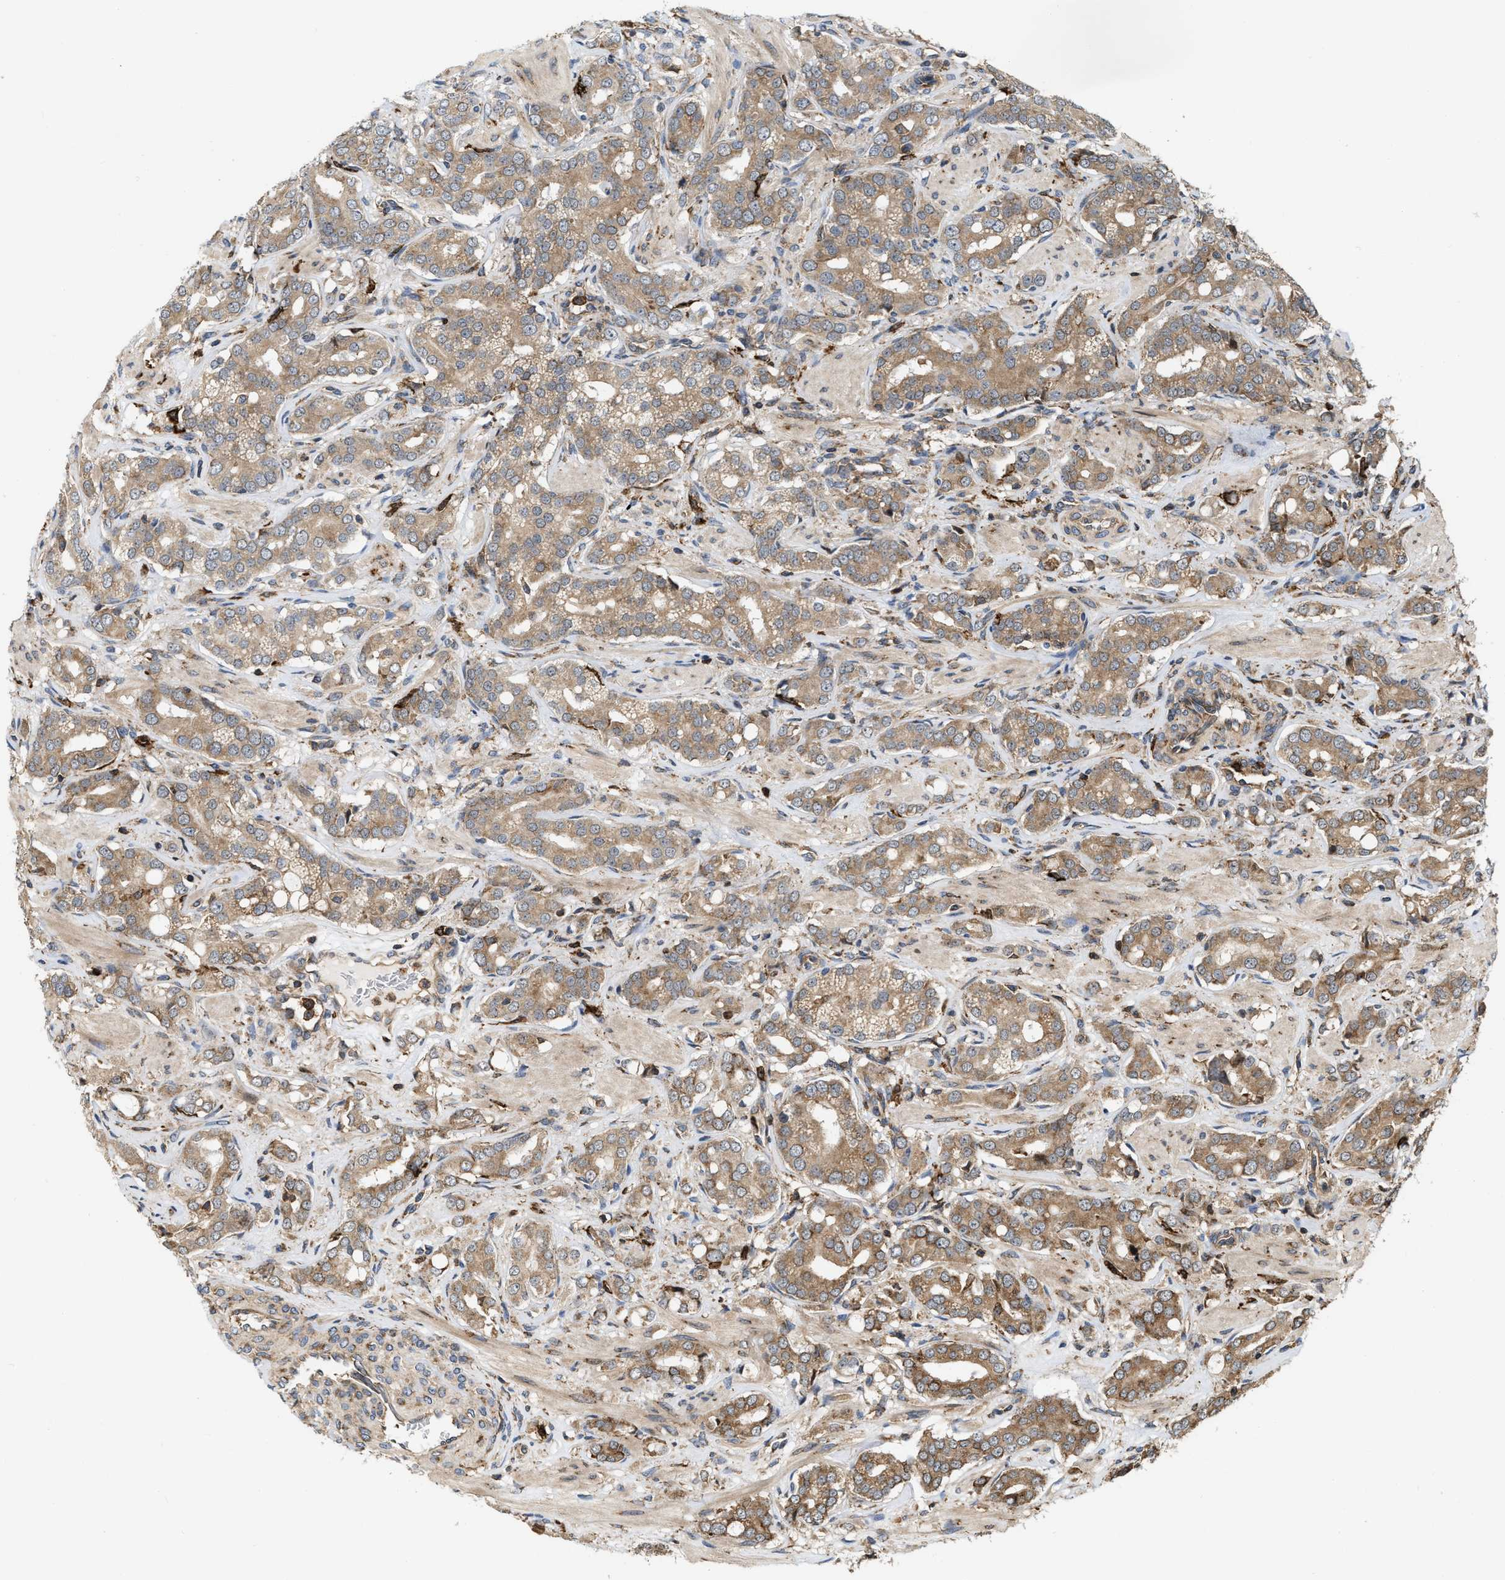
{"staining": {"intensity": "moderate", "quantity": ">75%", "location": "cytoplasmic/membranous"}, "tissue": "prostate cancer", "cell_type": "Tumor cells", "image_type": "cancer", "snomed": [{"axis": "morphology", "description": "Adenocarcinoma, High grade"}, {"axis": "topography", "description": "Prostate"}], "caption": "Immunohistochemistry (IHC) micrograph of neoplastic tissue: prostate cancer (adenocarcinoma (high-grade)) stained using immunohistochemistry (IHC) demonstrates medium levels of moderate protein expression localized specifically in the cytoplasmic/membranous of tumor cells, appearing as a cytoplasmic/membranous brown color.", "gene": "IQCE", "patient": {"sex": "male", "age": 52}}